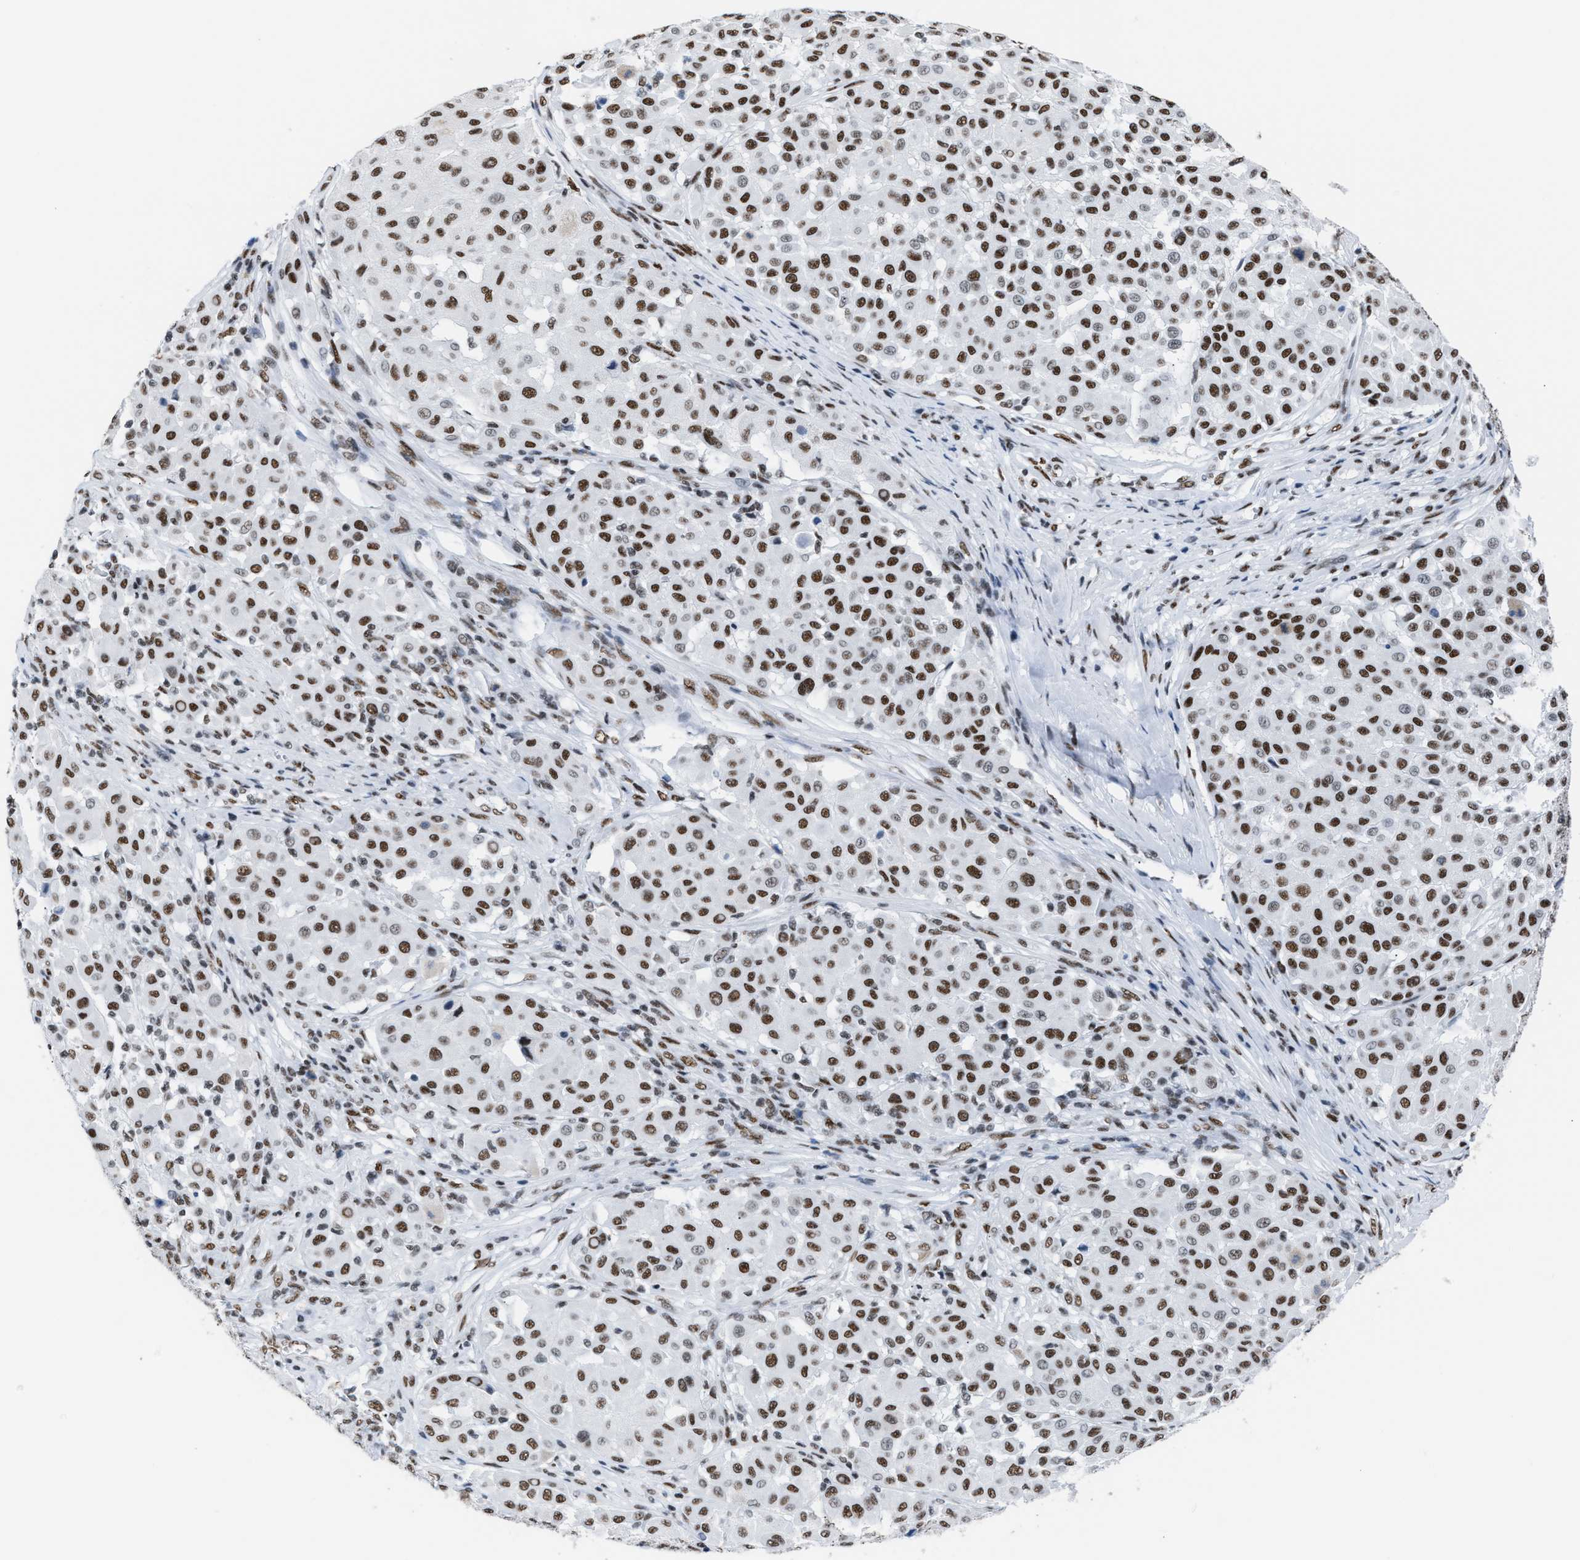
{"staining": {"intensity": "strong", "quantity": "25%-75%", "location": "nuclear"}, "tissue": "melanoma", "cell_type": "Tumor cells", "image_type": "cancer", "snomed": [{"axis": "morphology", "description": "Malignant melanoma, Metastatic site"}, {"axis": "topography", "description": "Soft tissue"}], "caption": "A brown stain labels strong nuclear positivity of a protein in human melanoma tumor cells. The staining is performed using DAB (3,3'-diaminobenzidine) brown chromogen to label protein expression. The nuclei are counter-stained blue using hematoxylin.", "gene": "CCAR2", "patient": {"sex": "male", "age": 41}}